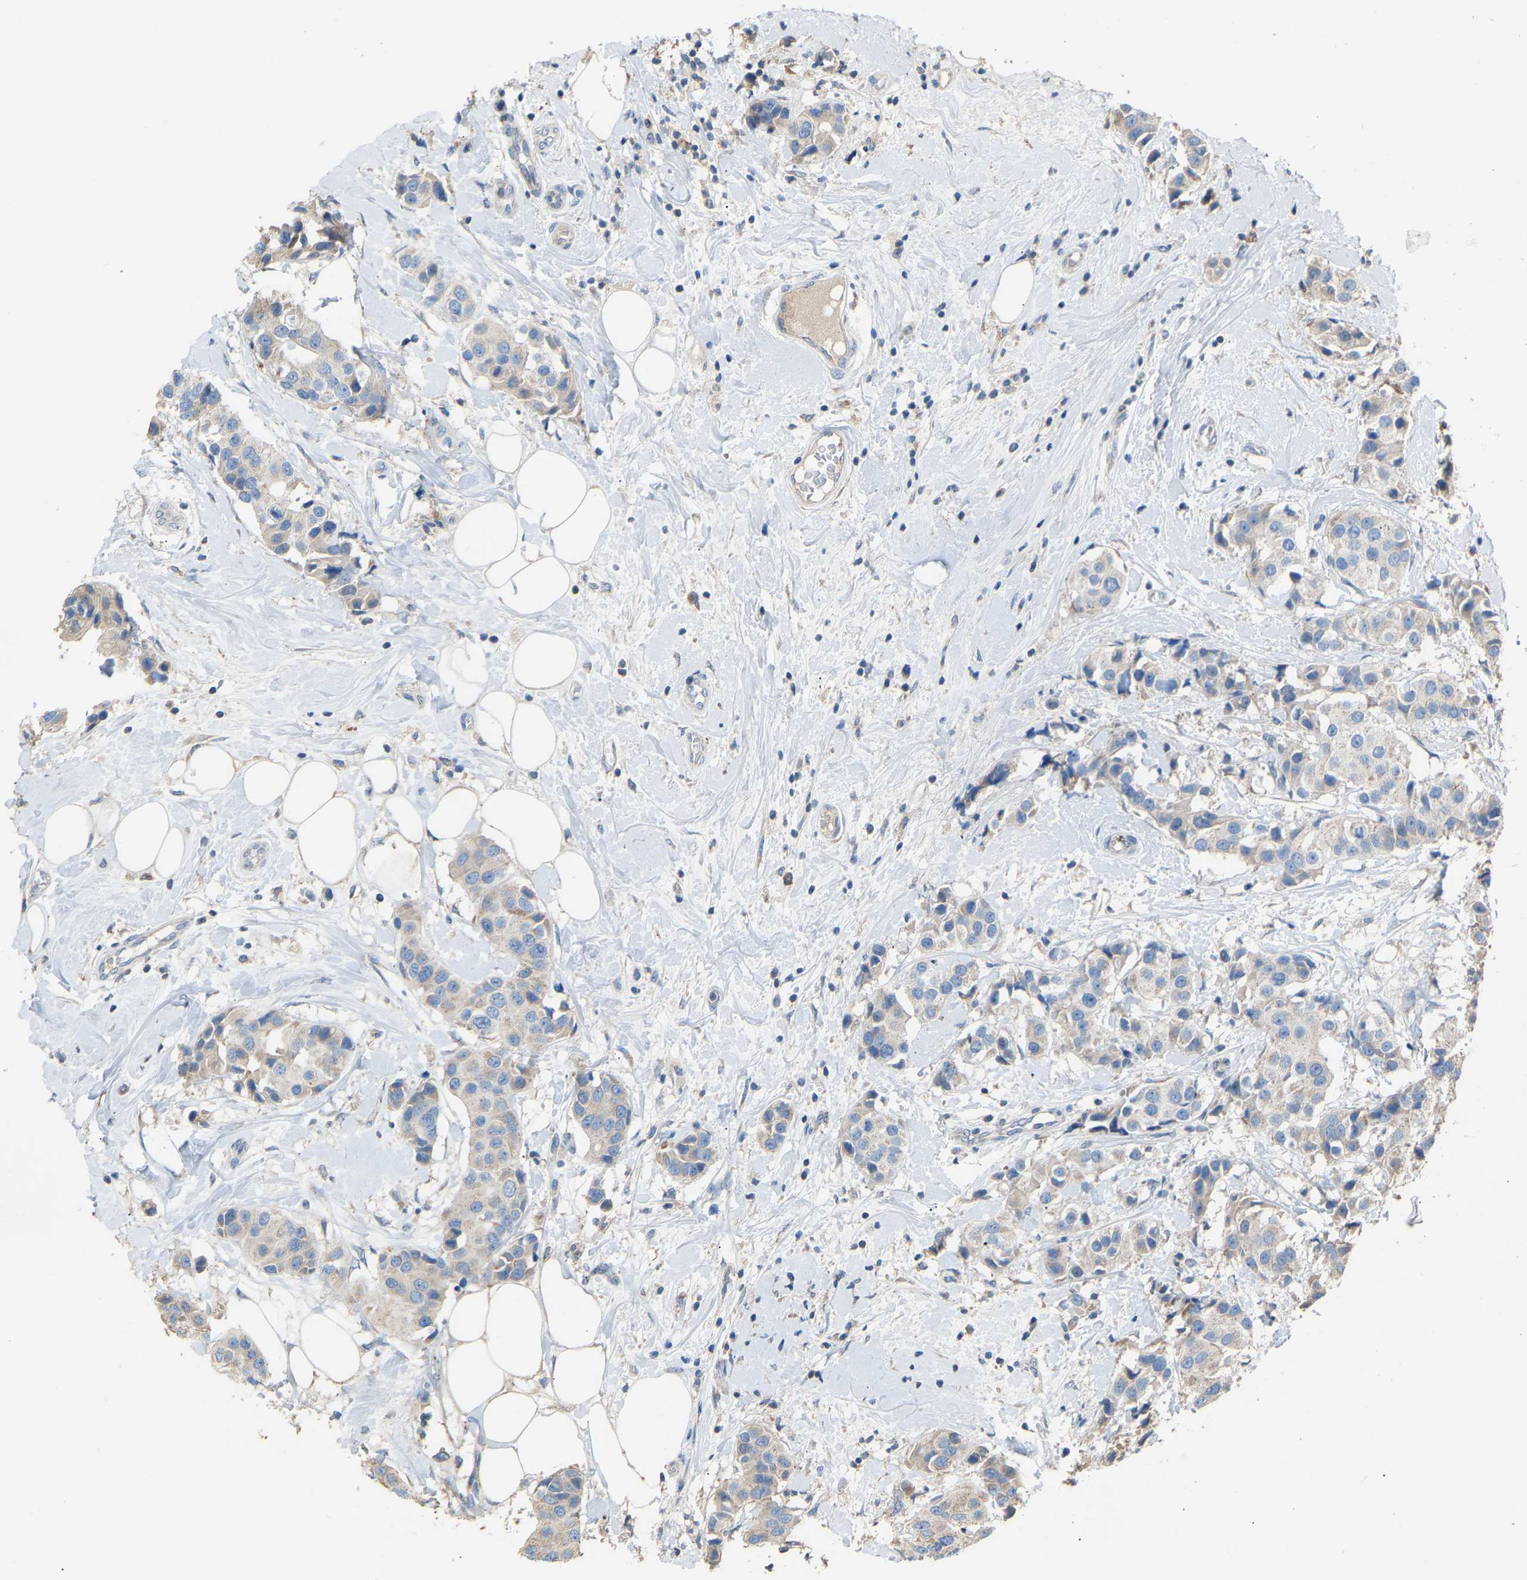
{"staining": {"intensity": "negative", "quantity": "none", "location": "none"}, "tissue": "breast cancer", "cell_type": "Tumor cells", "image_type": "cancer", "snomed": [{"axis": "morphology", "description": "Normal tissue, NOS"}, {"axis": "morphology", "description": "Duct carcinoma"}, {"axis": "topography", "description": "Breast"}], "caption": "Immunohistochemistry of human breast invasive ductal carcinoma reveals no expression in tumor cells.", "gene": "RGP1", "patient": {"sex": "female", "age": 39}}